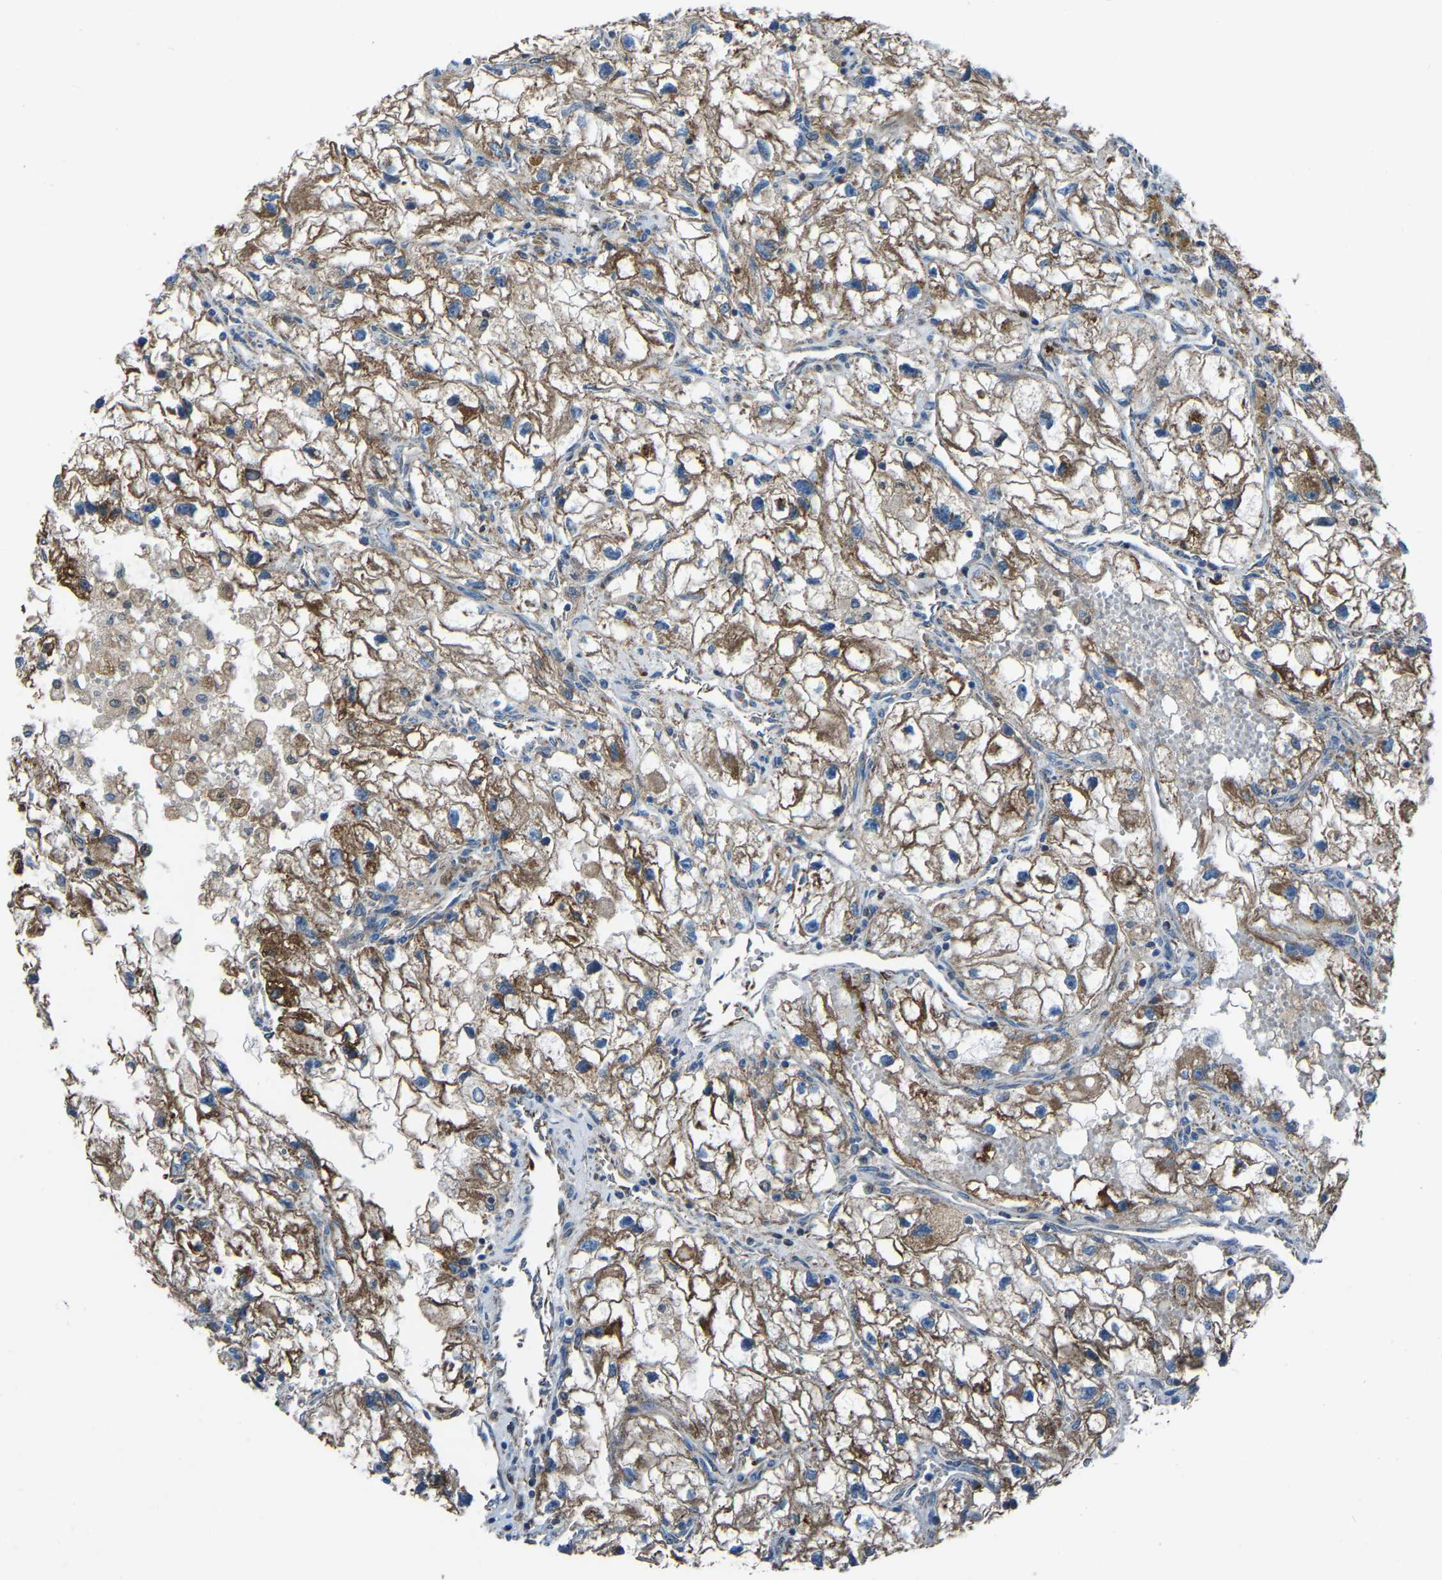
{"staining": {"intensity": "moderate", "quantity": "<25%", "location": "cytoplasmic/membranous"}, "tissue": "renal cancer", "cell_type": "Tumor cells", "image_type": "cancer", "snomed": [{"axis": "morphology", "description": "Adenocarcinoma, NOS"}, {"axis": "topography", "description": "Kidney"}], "caption": "High-power microscopy captured an immunohistochemistry histopathology image of adenocarcinoma (renal), revealing moderate cytoplasmic/membranous expression in about <25% of tumor cells. The staining was performed using DAB (3,3'-diaminobenzidine), with brown indicating positive protein expression. Nuclei are stained blue with hematoxylin.", "gene": "AKR1A1", "patient": {"sex": "female", "age": 70}}